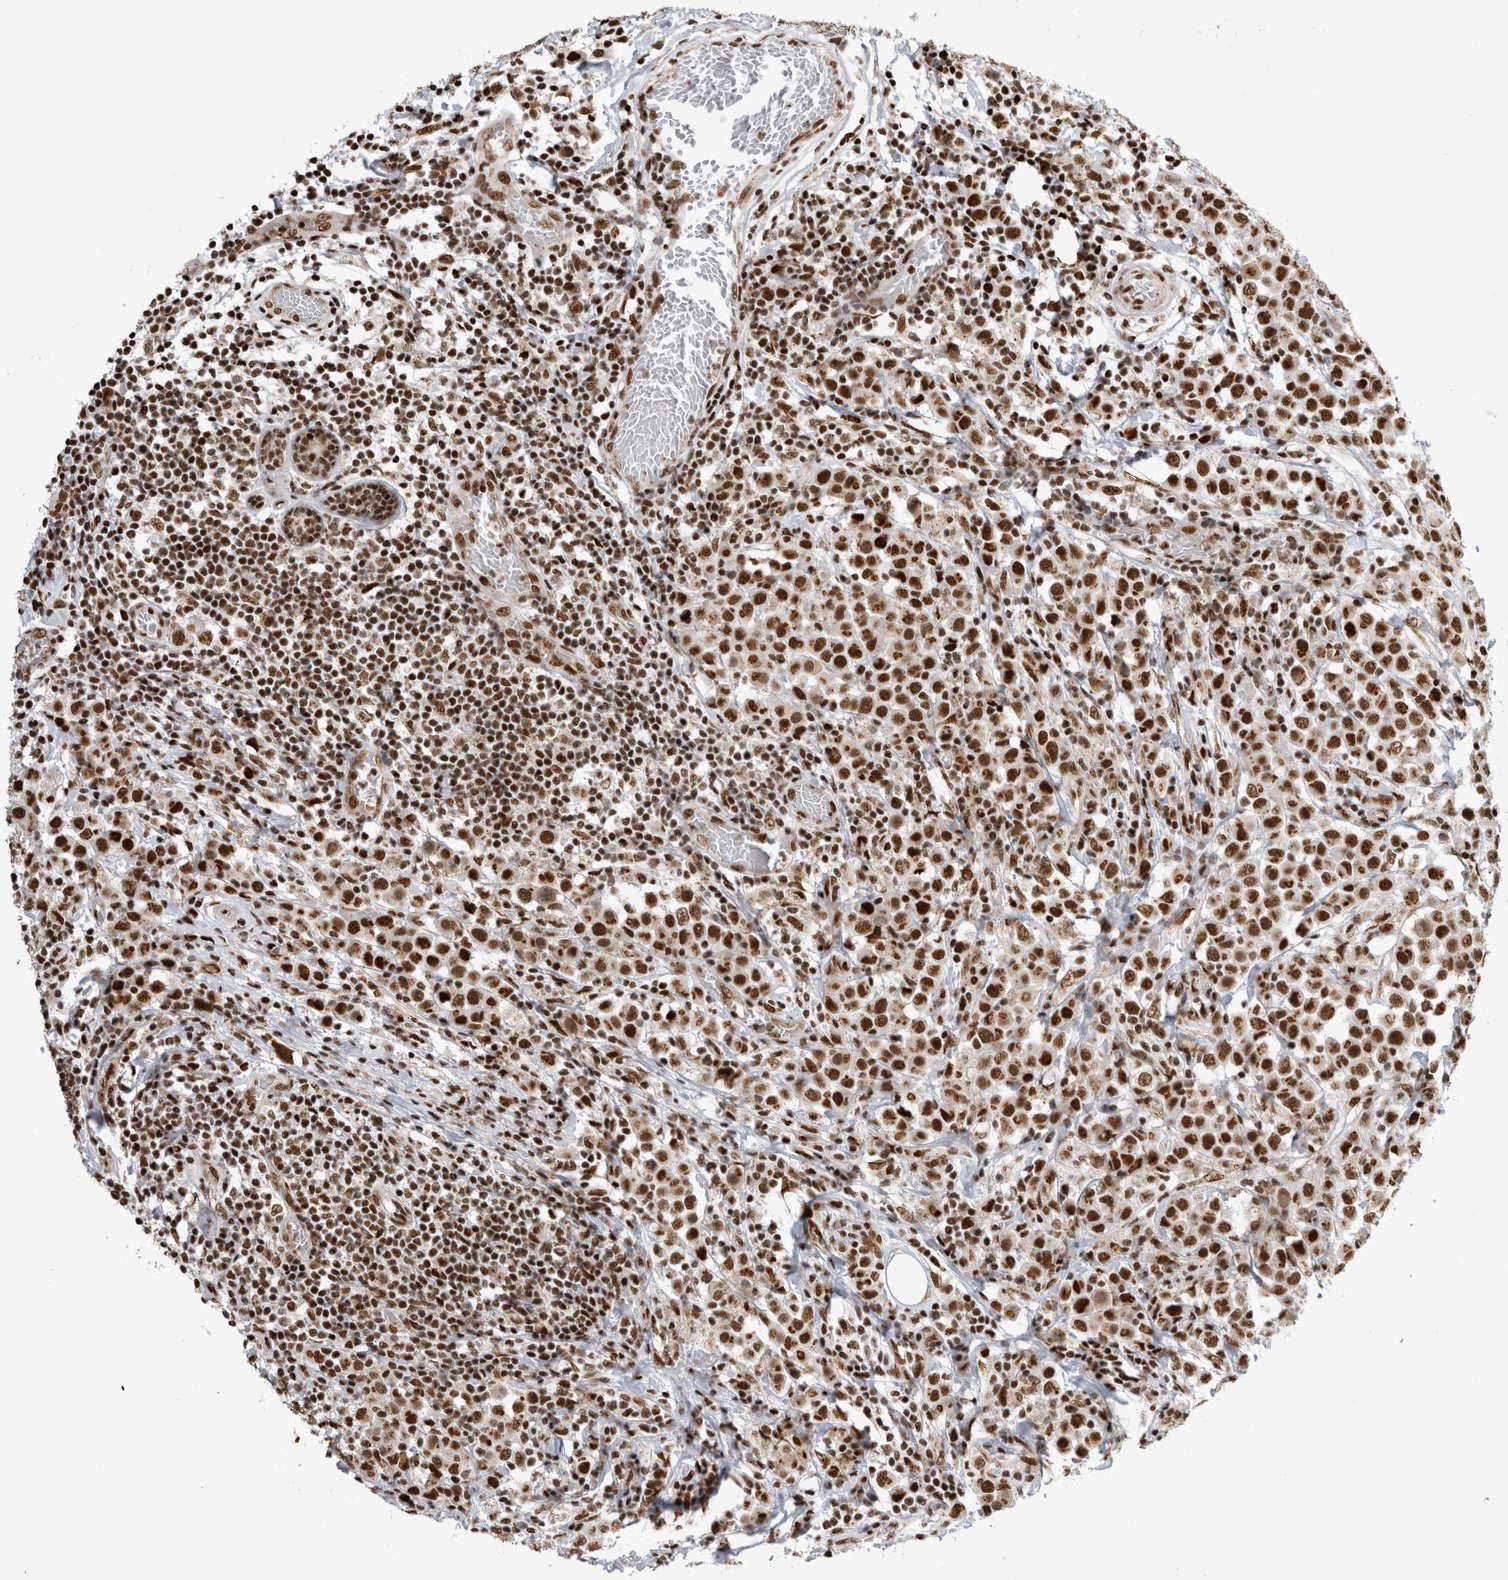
{"staining": {"intensity": "strong", "quantity": ">75%", "location": "nuclear"}, "tissue": "breast cancer", "cell_type": "Tumor cells", "image_type": "cancer", "snomed": [{"axis": "morphology", "description": "Duct carcinoma"}, {"axis": "topography", "description": "Breast"}], "caption": "This image shows immunohistochemistry (IHC) staining of human breast cancer (intraductal carcinoma), with high strong nuclear positivity in about >75% of tumor cells.", "gene": "EYA2", "patient": {"sex": "female", "age": 61}}